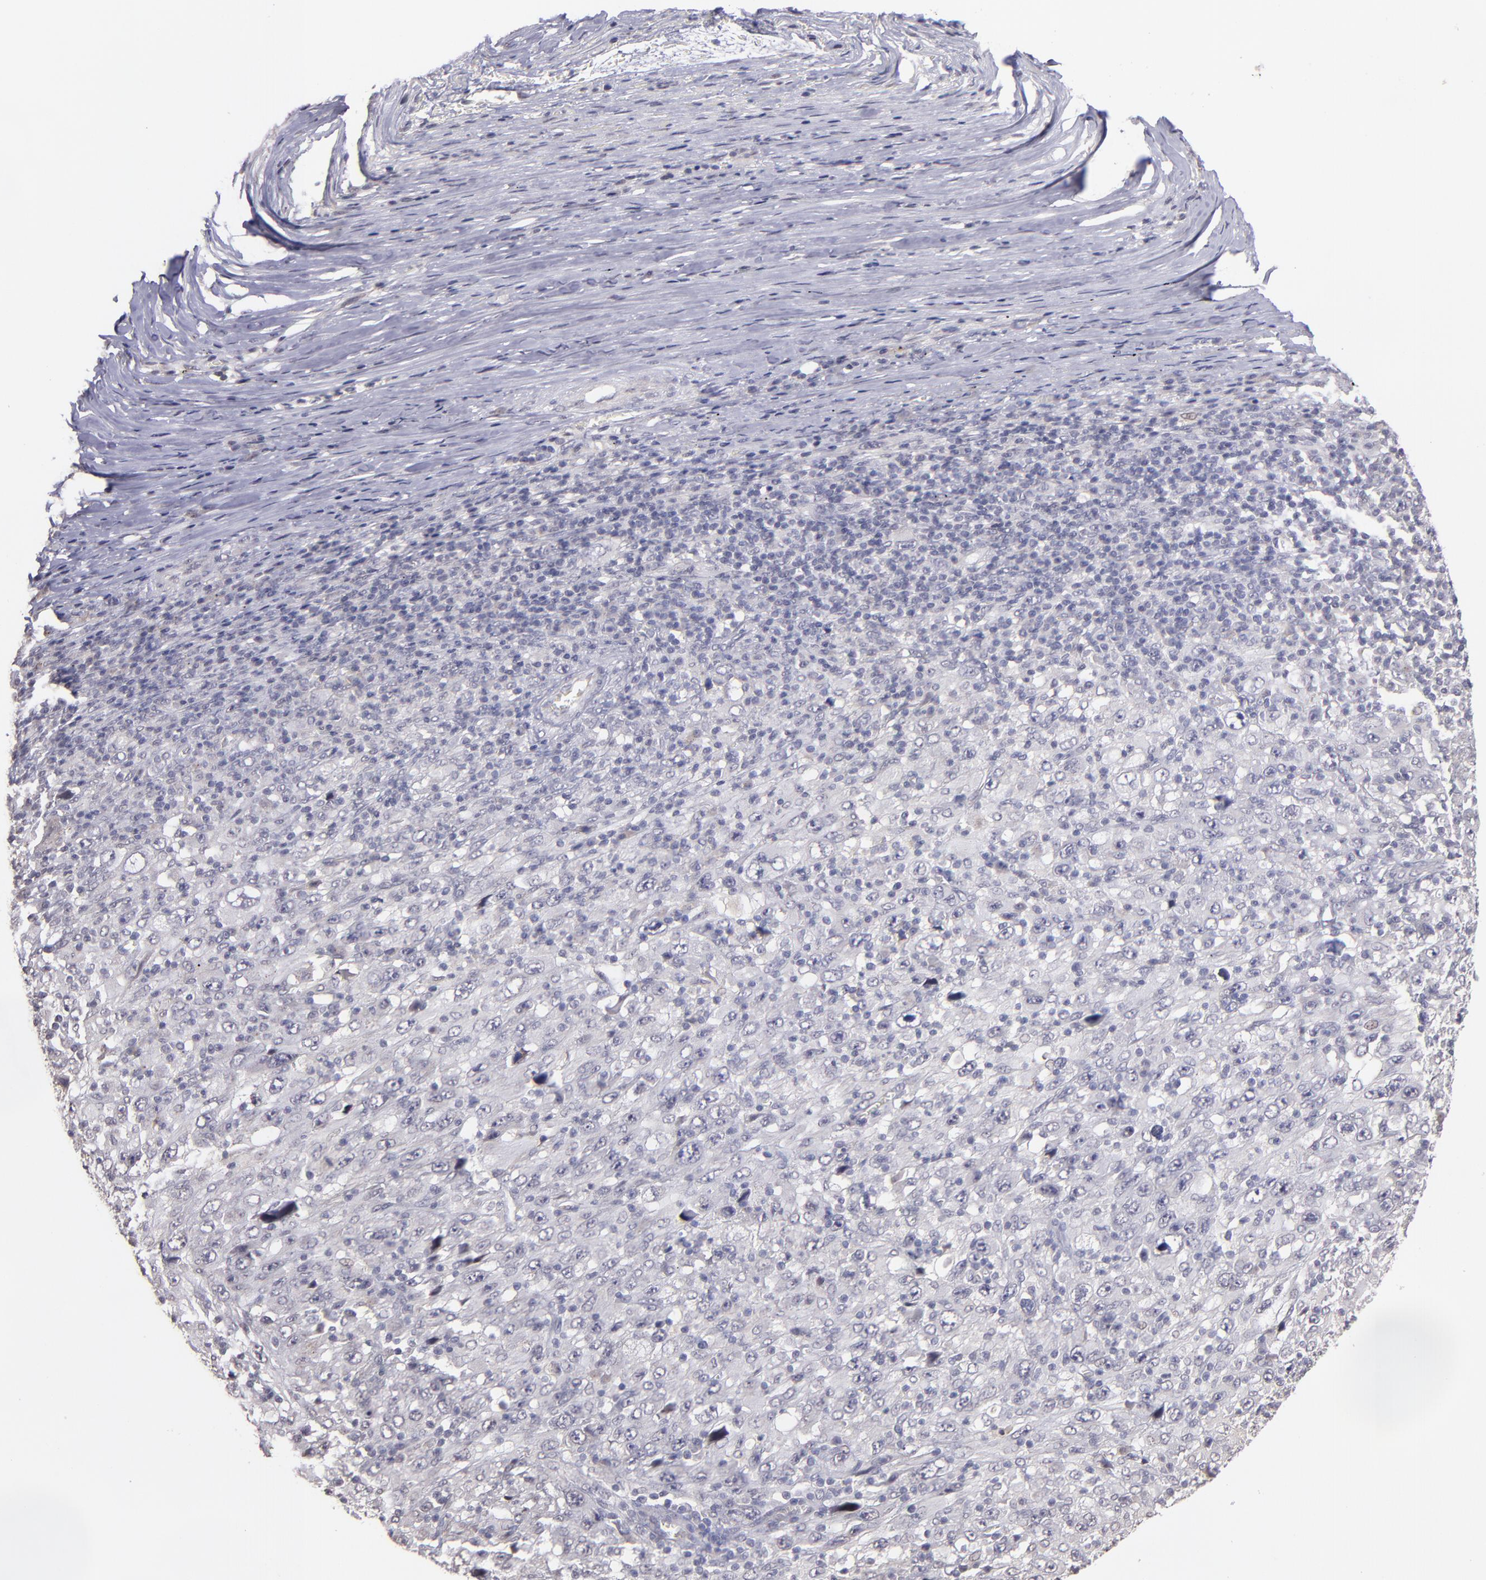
{"staining": {"intensity": "negative", "quantity": "none", "location": "none"}, "tissue": "melanoma", "cell_type": "Tumor cells", "image_type": "cancer", "snomed": [{"axis": "morphology", "description": "Malignant melanoma, Metastatic site"}, {"axis": "topography", "description": "Skin"}], "caption": "Tumor cells are negative for protein expression in human melanoma.", "gene": "NRXN3", "patient": {"sex": "female", "age": 56}}